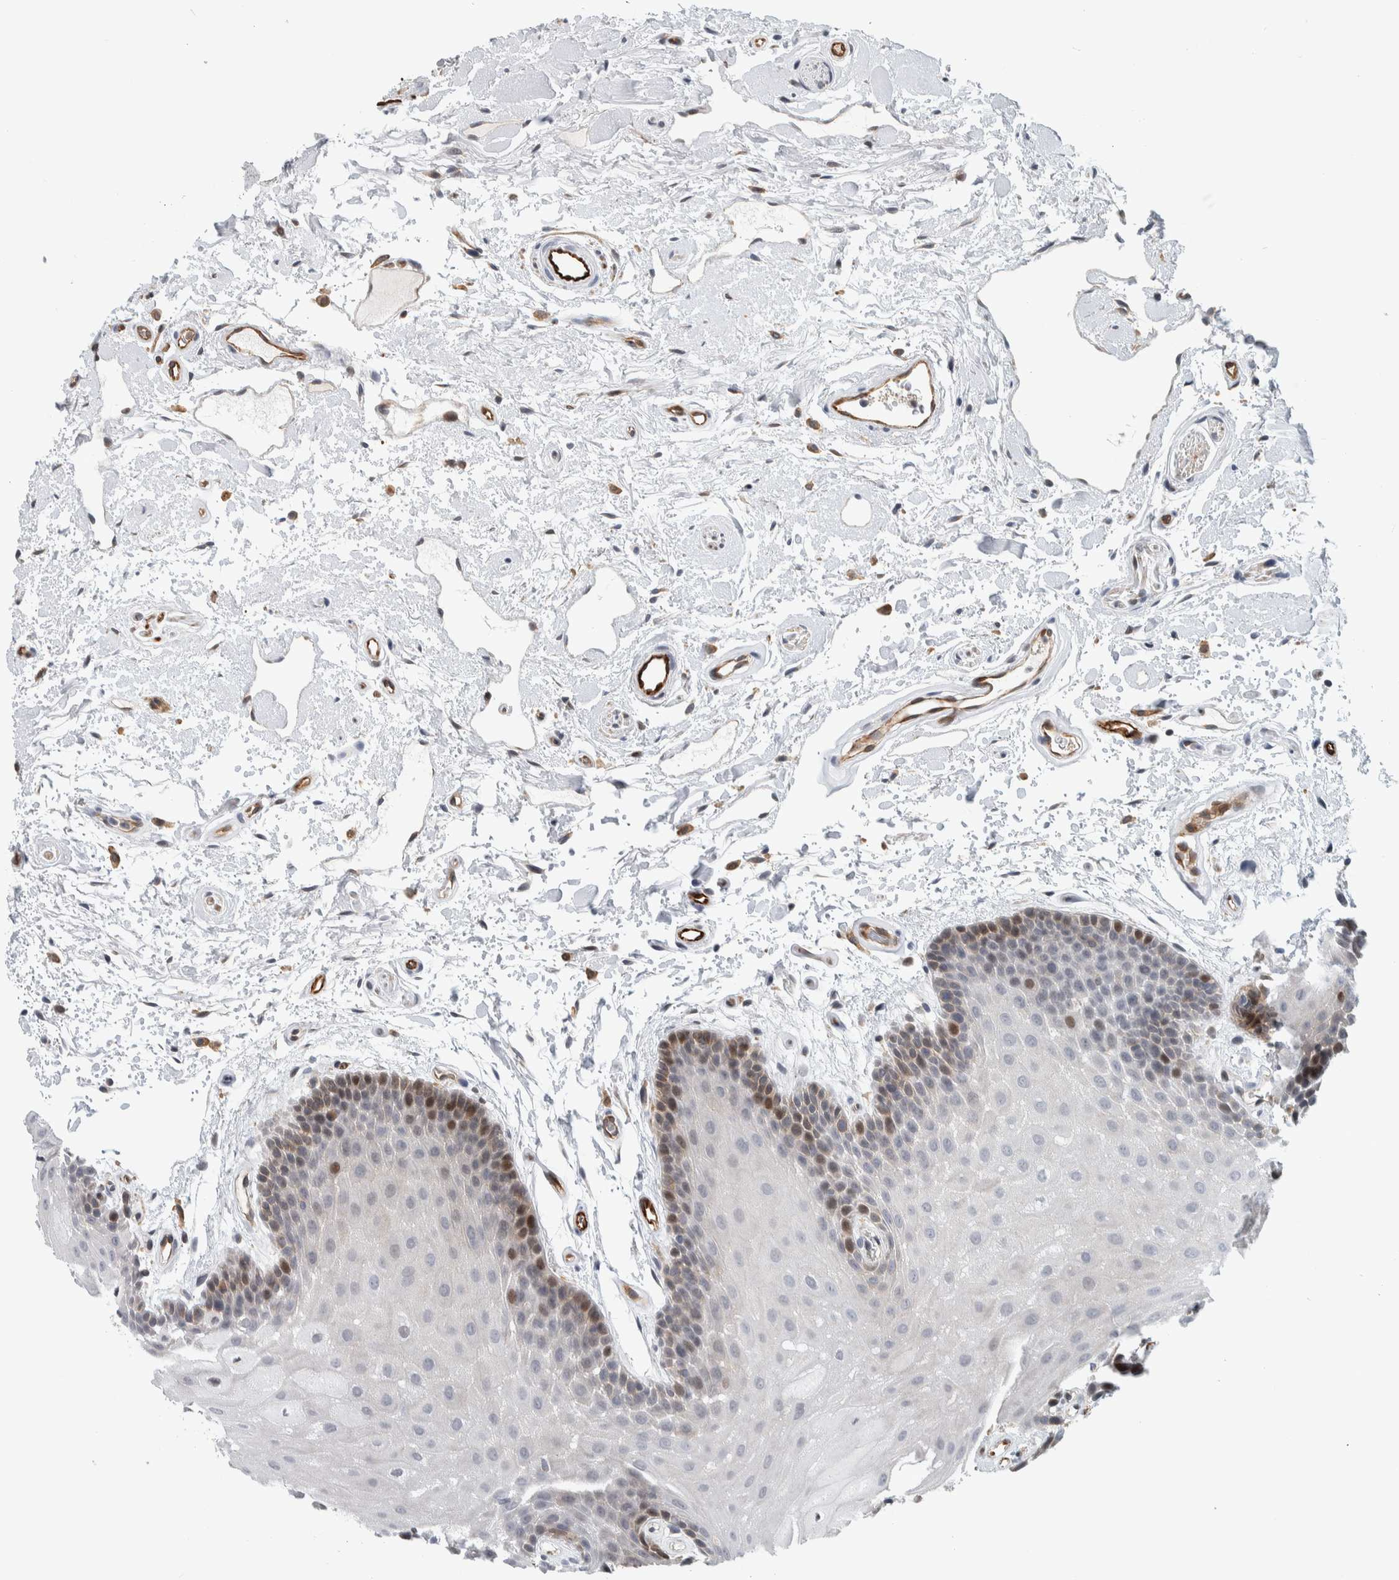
{"staining": {"intensity": "moderate", "quantity": "<25%", "location": "cytoplasmic/membranous,nuclear"}, "tissue": "oral mucosa", "cell_type": "Squamous epithelial cells", "image_type": "normal", "snomed": [{"axis": "morphology", "description": "Normal tissue, NOS"}, {"axis": "topography", "description": "Oral tissue"}], "caption": "This photomicrograph shows immunohistochemistry staining of normal oral mucosa, with low moderate cytoplasmic/membranous,nuclear staining in approximately <25% of squamous epithelial cells.", "gene": "MSL1", "patient": {"sex": "male", "age": 62}}